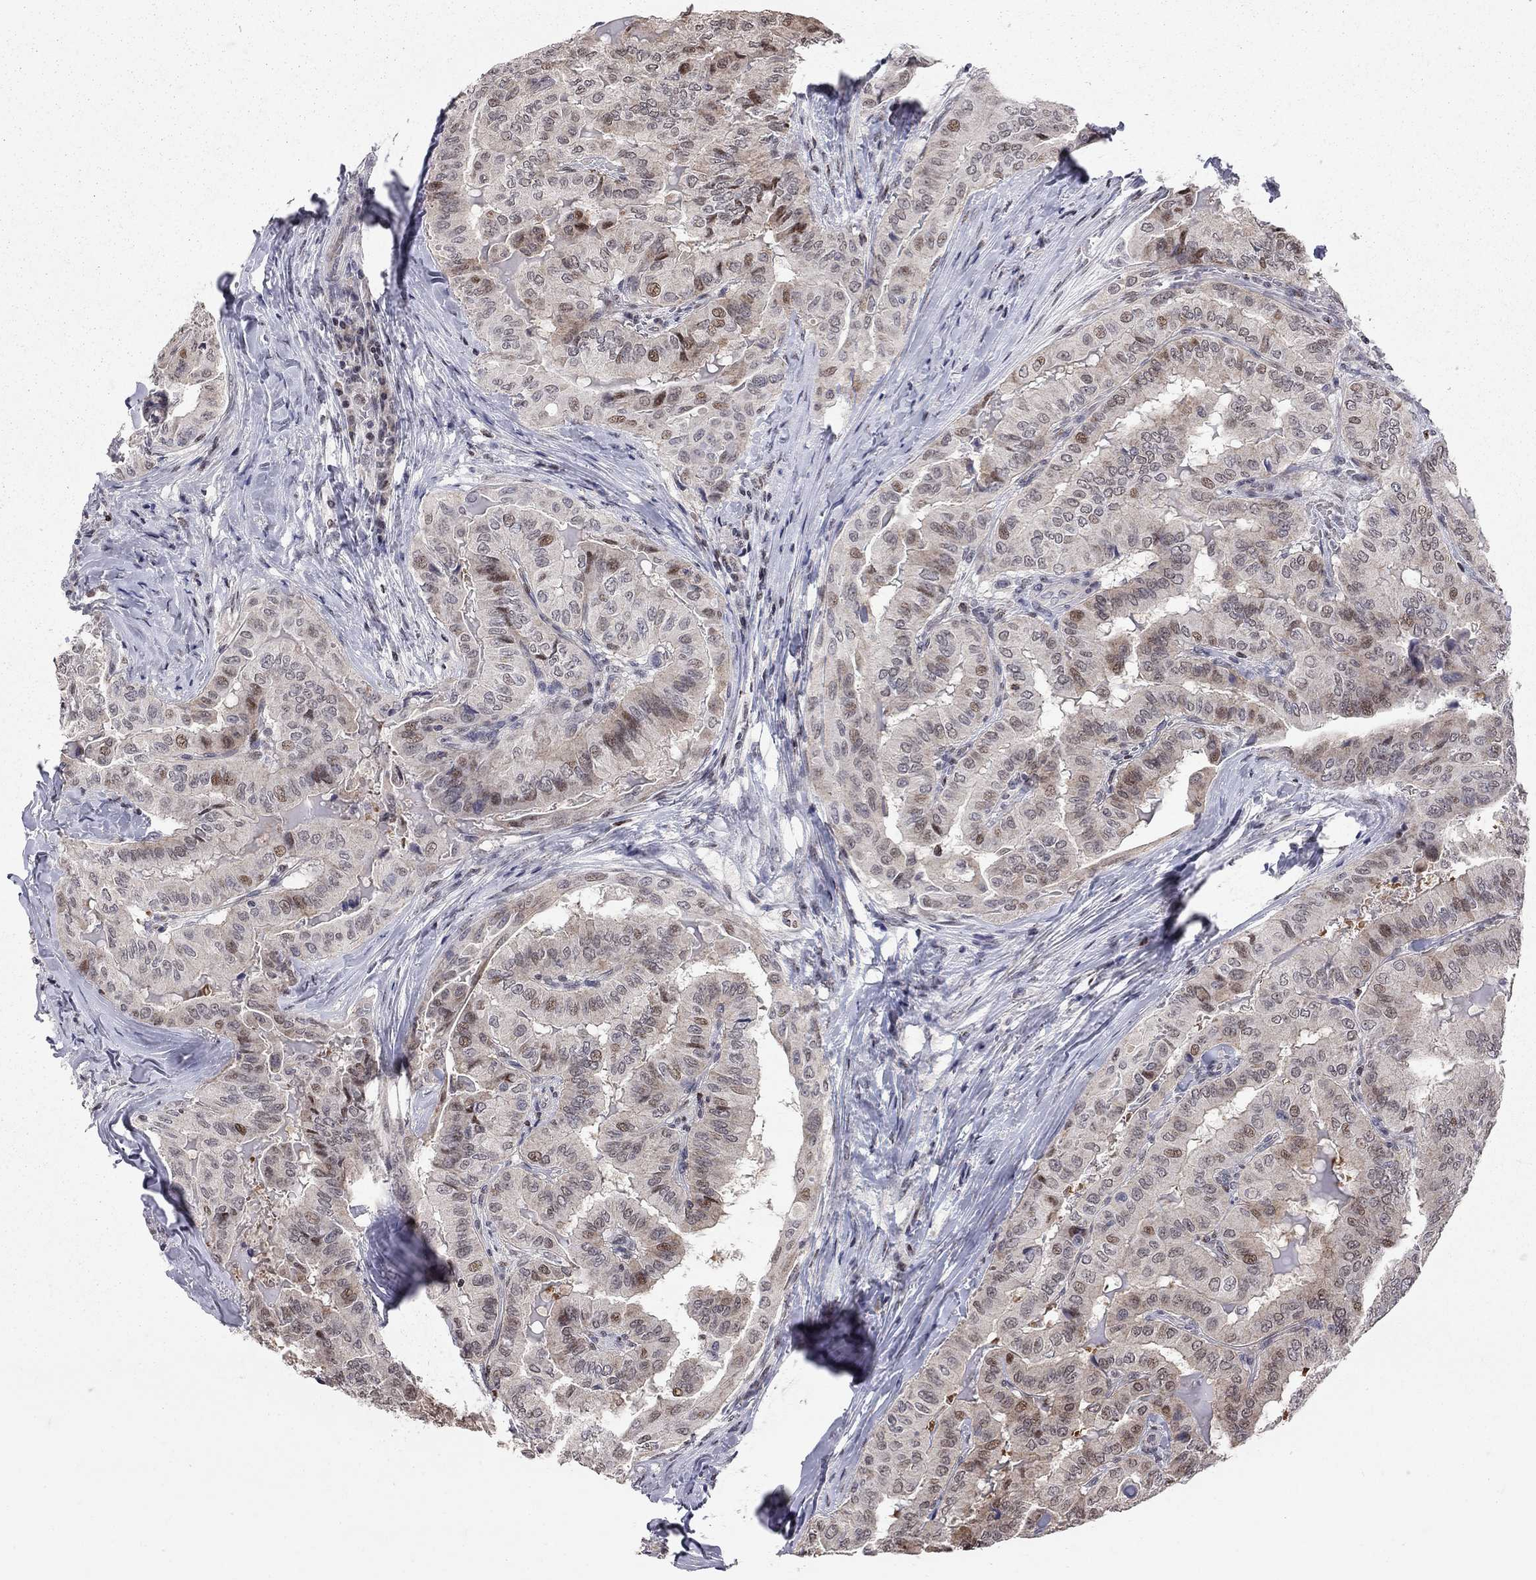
{"staining": {"intensity": "weak", "quantity": "<25%", "location": "nuclear"}, "tissue": "thyroid cancer", "cell_type": "Tumor cells", "image_type": "cancer", "snomed": [{"axis": "morphology", "description": "Papillary adenocarcinoma, NOS"}, {"axis": "topography", "description": "Thyroid gland"}], "caption": "There is no significant staining in tumor cells of papillary adenocarcinoma (thyroid). (IHC, brightfield microscopy, high magnification).", "gene": "HDAC3", "patient": {"sex": "female", "age": 68}}